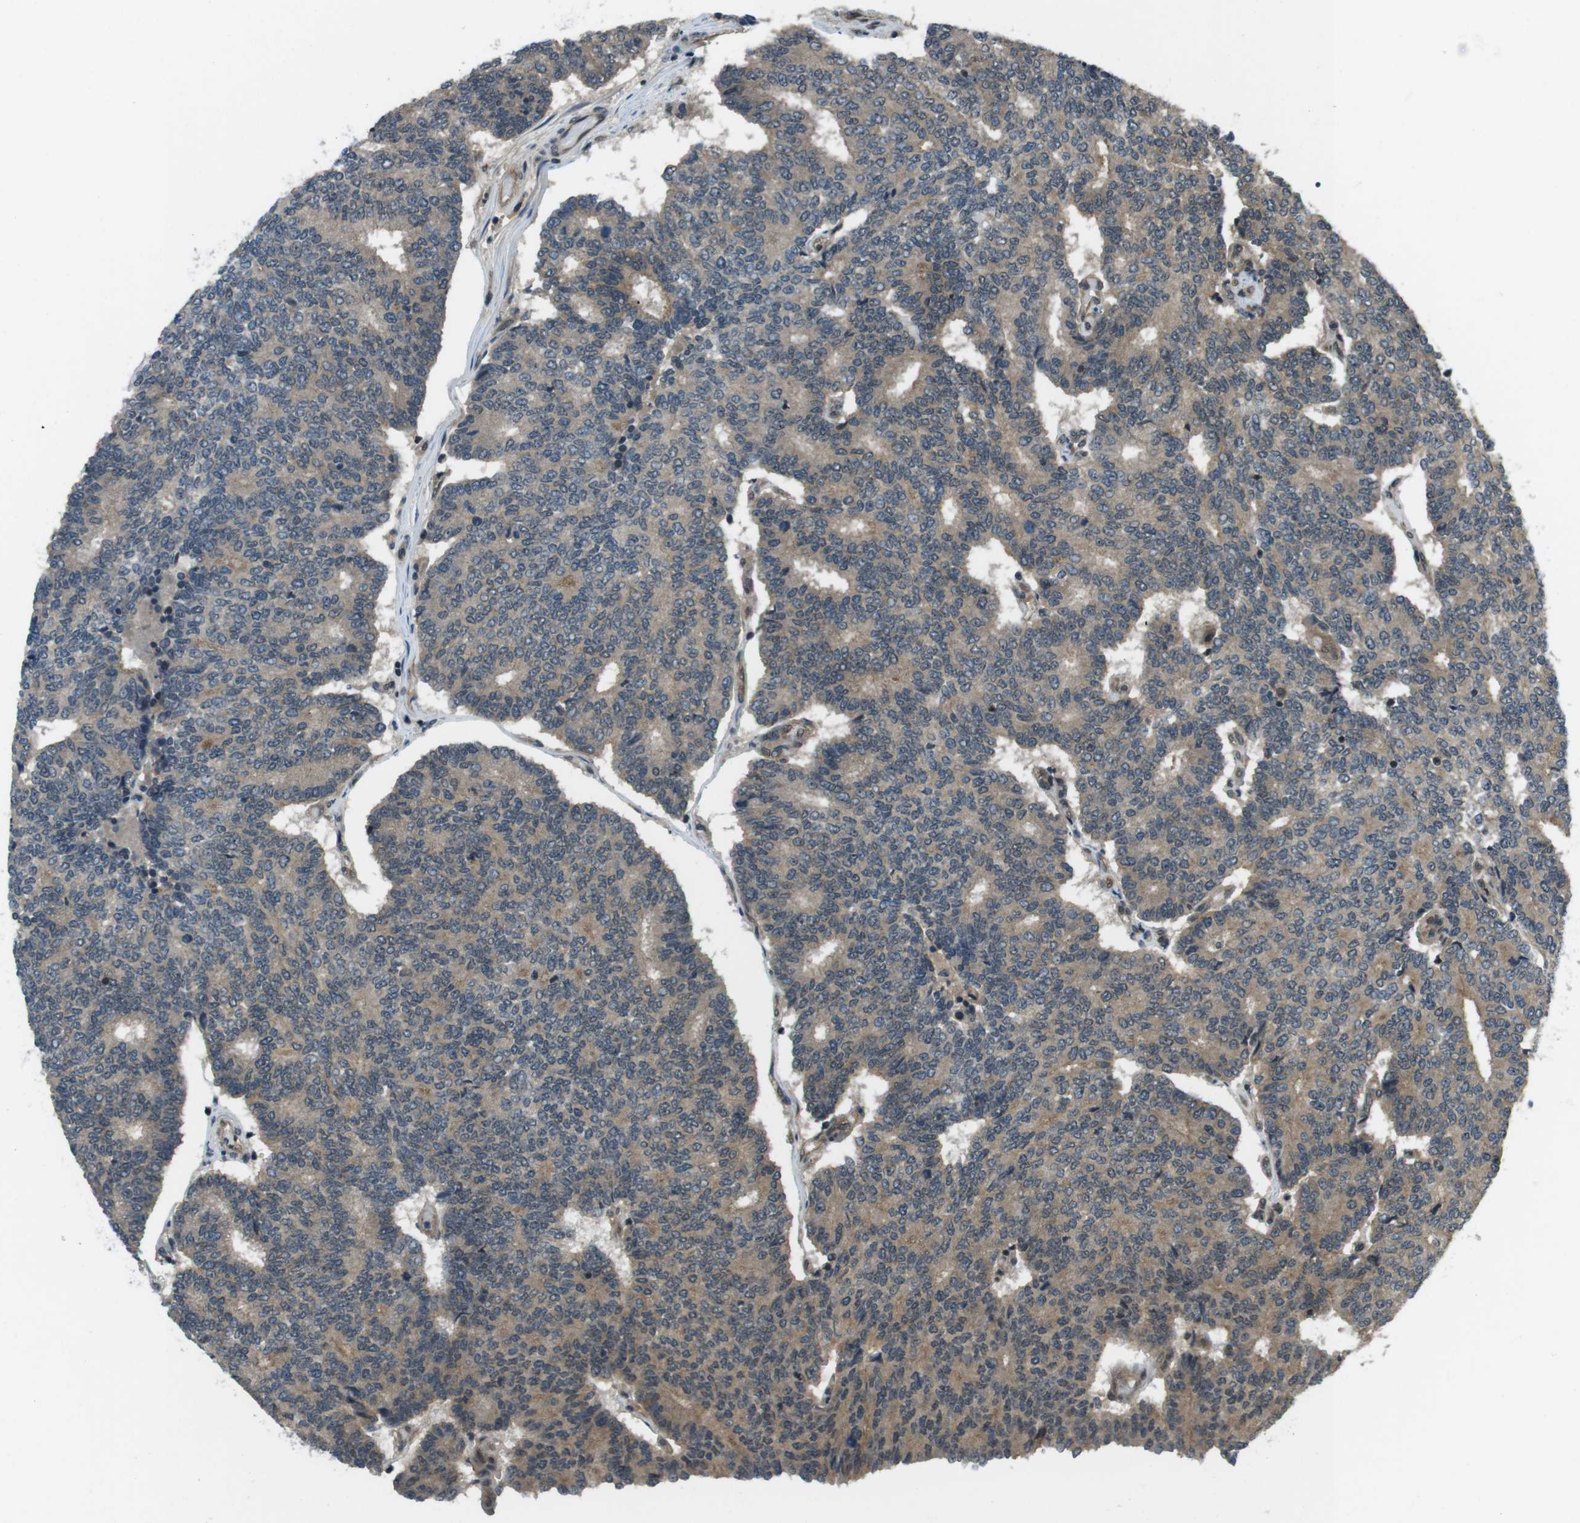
{"staining": {"intensity": "weak", "quantity": ">75%", "location": "cytoplasmic/membranous"}, "tissue": "prostate cancer", "cell_type": "Tumor cells", "image_type": "cancer", "snomed": [{"axis": "morphology", "description": "Normal tissue, NOS"}, {"axis": "morphology", "description": "Adenocarcinoma, High grade"}, {"axis": "topography", "description": "Prostate"}, {"axis": "topography", "description": "Seminal veicle"}], "caption": "DAB (3,3'-diaminobenzidine) immunohistochemical staining of human prostate cancer (adenocarcinoma (high-grade)) displays weak cytoplasmic/membranous protein positivity in approximately >75% of tumor cells.", "gene": "TIAM2", "patient": {"sex": "male", "age": 55}}